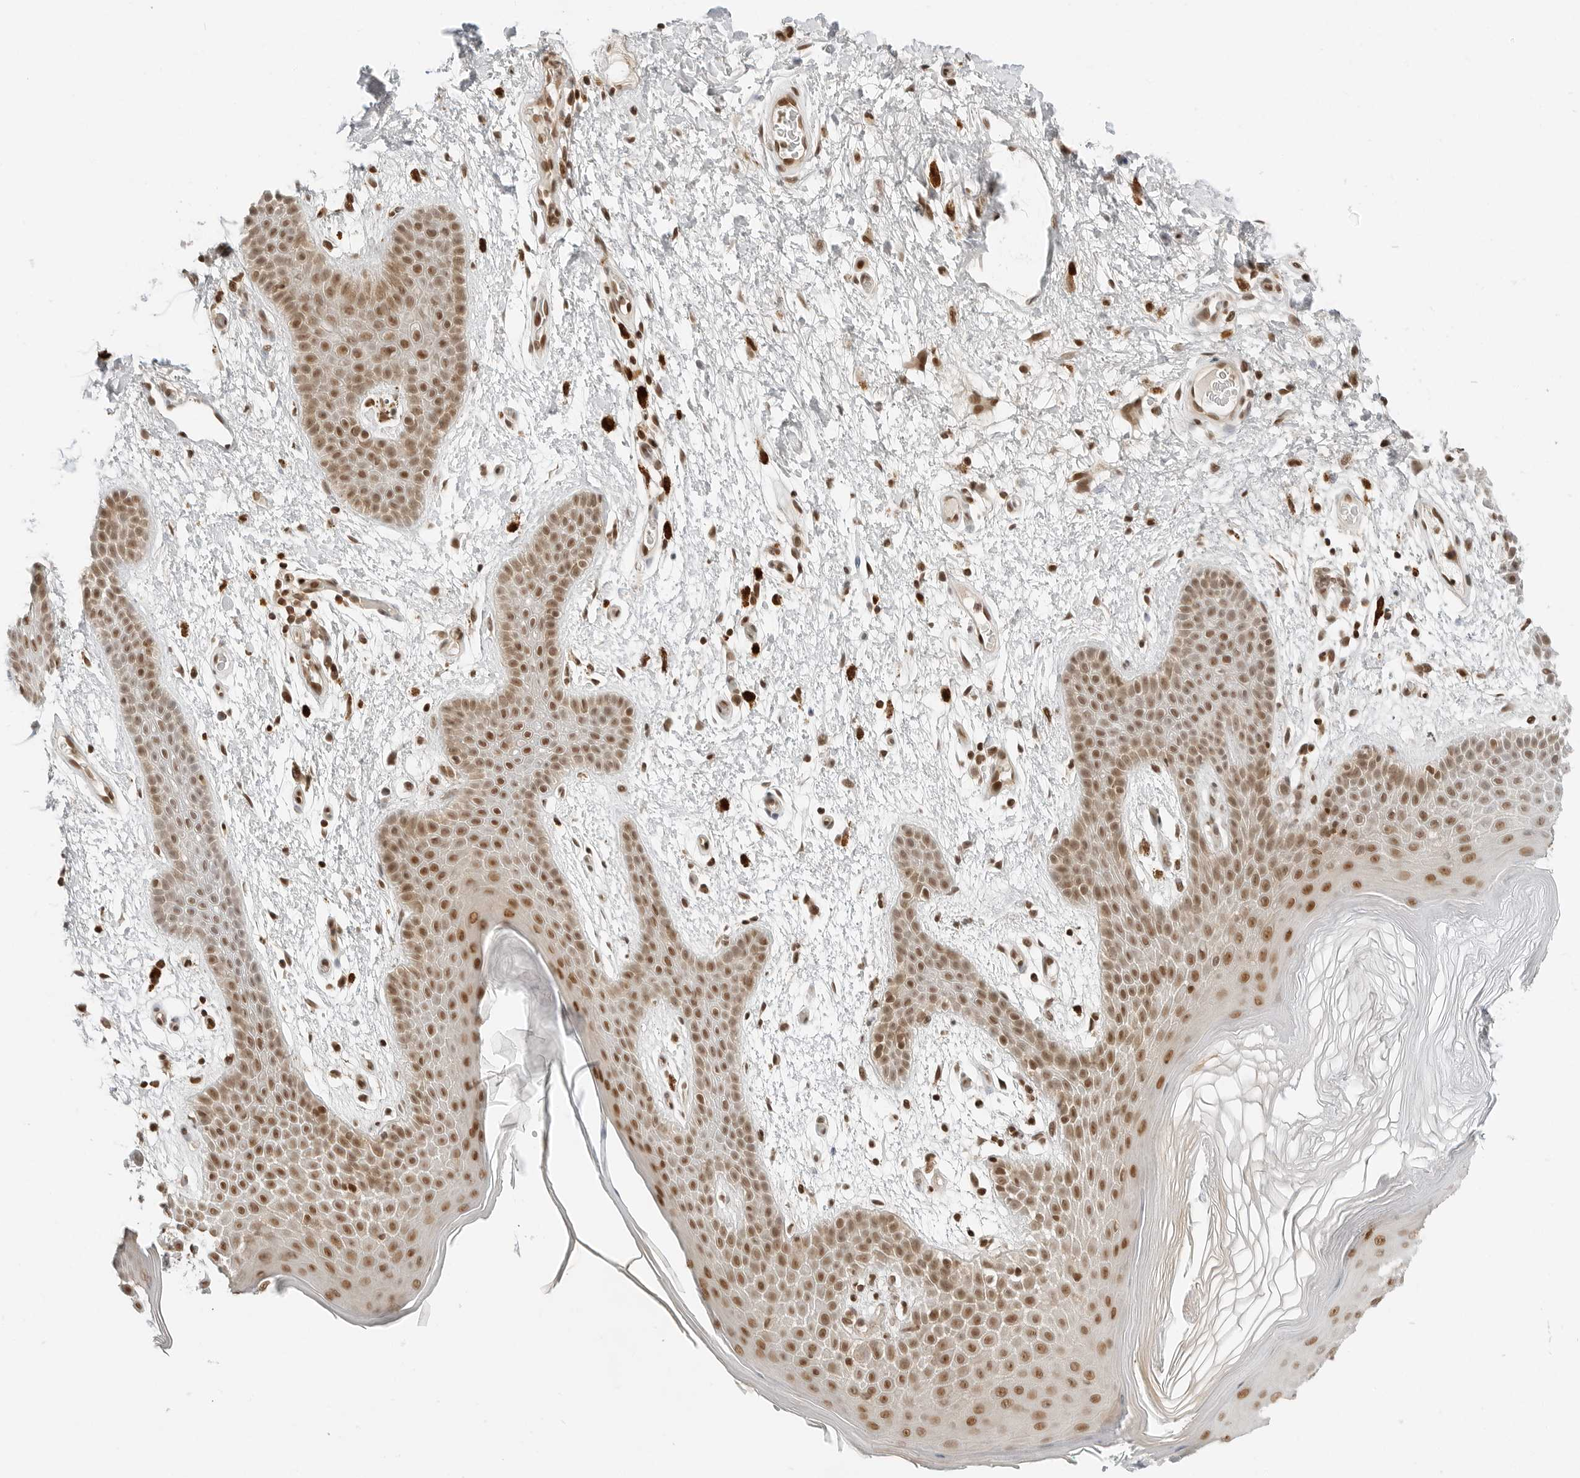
{"staining": {"intensity": "moderate", "quantity": ">75%", "location": "nuclear"}, "tissue": "skin", "cell_type": "Epidermal cells", "image_type": "normal", "snomed": [{"axis": "morphology", "description": "Normal tissue, NOS"}, {"axis": "topography", "description": "Anal"}], "caption": "Immunohistochemistry (DAB) staining of unremarkable skin shows moderate nuclear protein expression in about >75% of epidermal cells.", "gene": "CRTC2", "patient": {"sex": "male", "age": 74}}